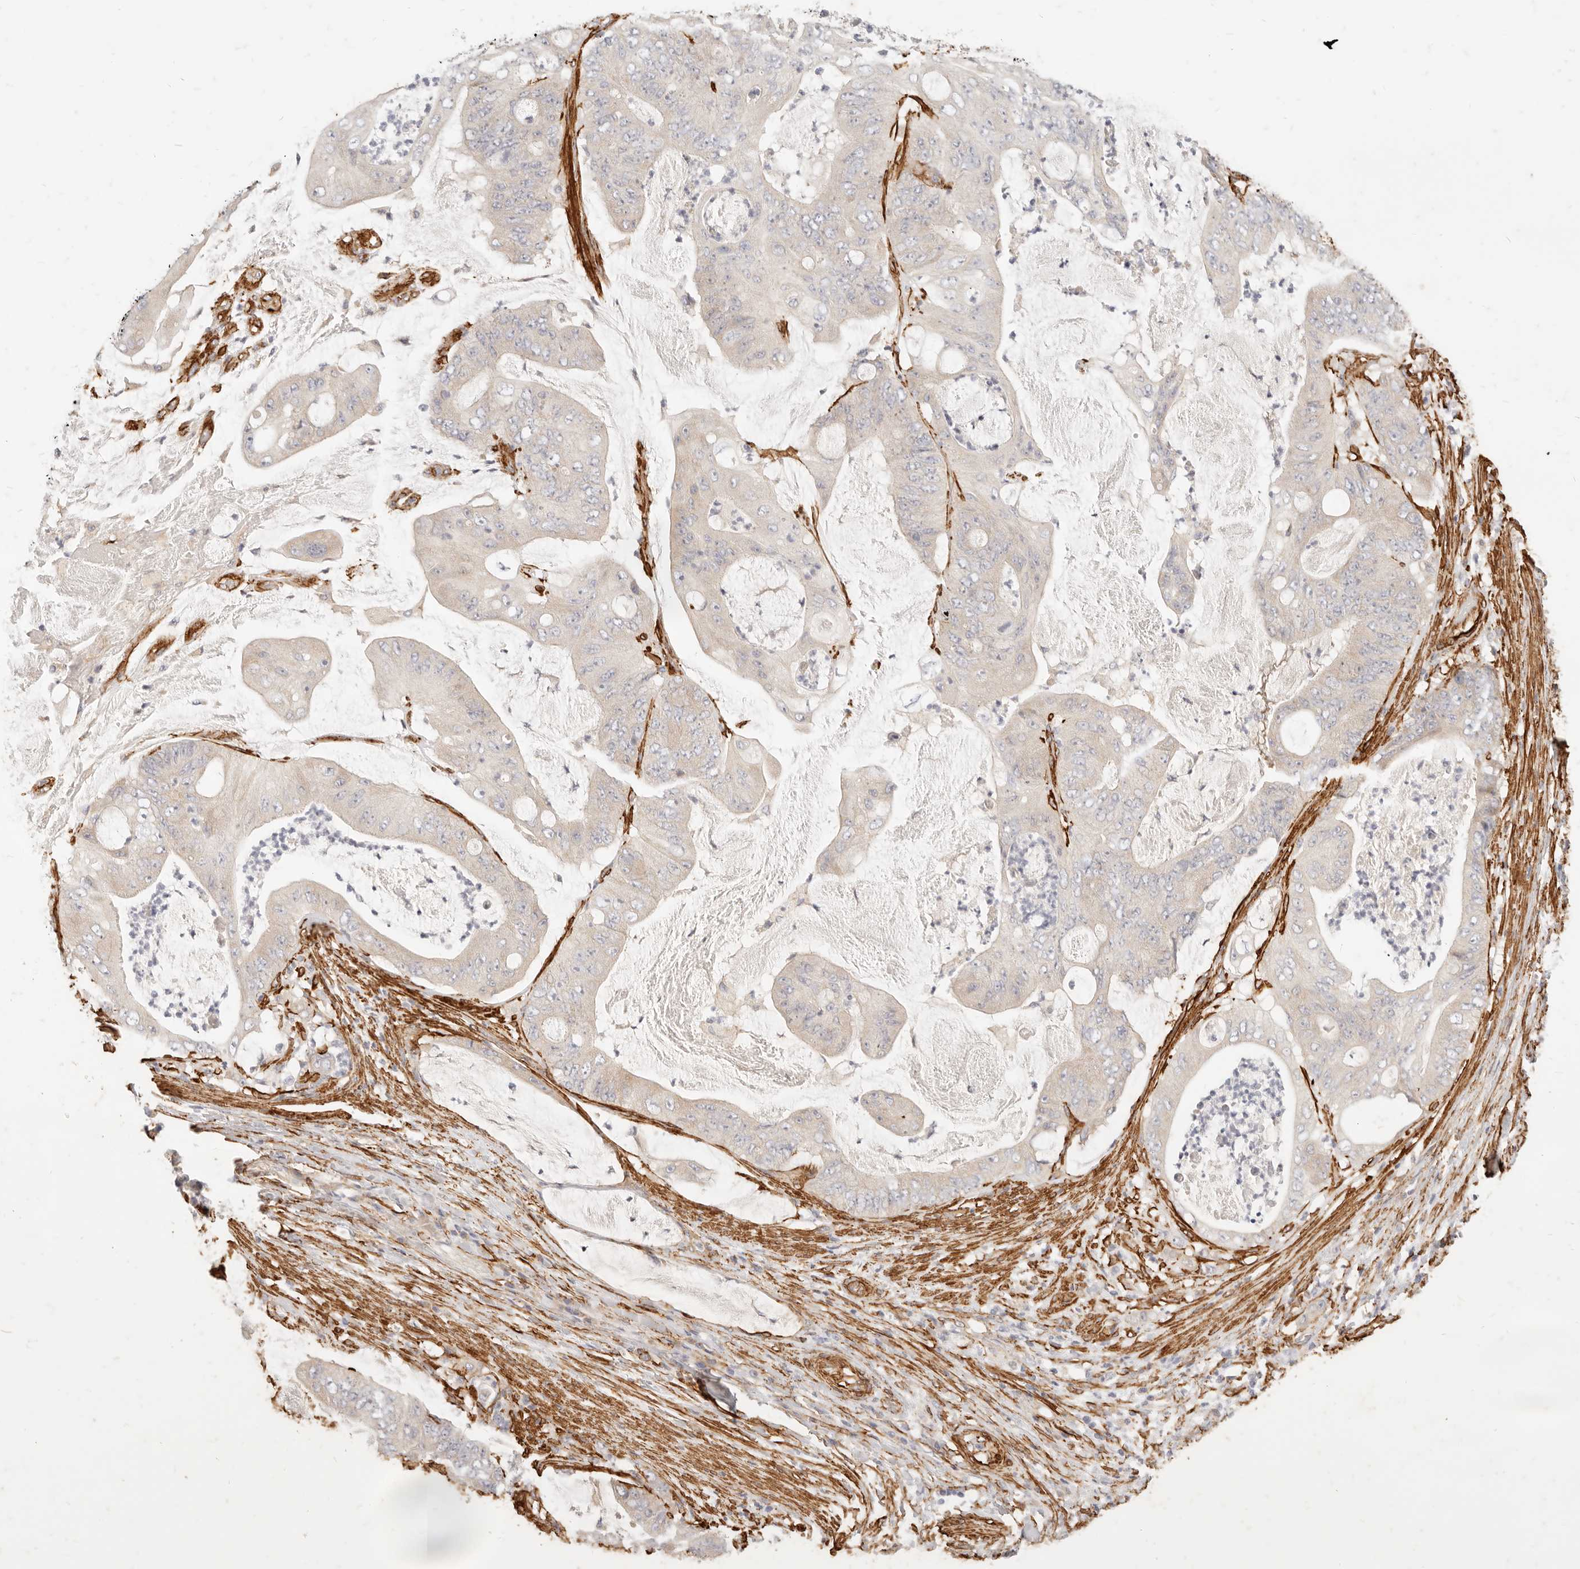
{"staining": {"intensity": "weak", "quantity": "<25%", "location": "cytoplasmic/membranous"}, "tissue": "stomach cancer", "cell_type": "Tumor cells", "image_type": "cancer", "snomed": [{"axis": "morphology", "description": "Adenocarcinoma, NOS"}, {"axis": "topography", "description": "Stomach"}], "caption": "Image shows no protein positivity in tumor cells of stomach cancer (adenocarcinoma) tissue.", "gene": "TMTC2", "patient": {"sex": "female", "age": 73}}